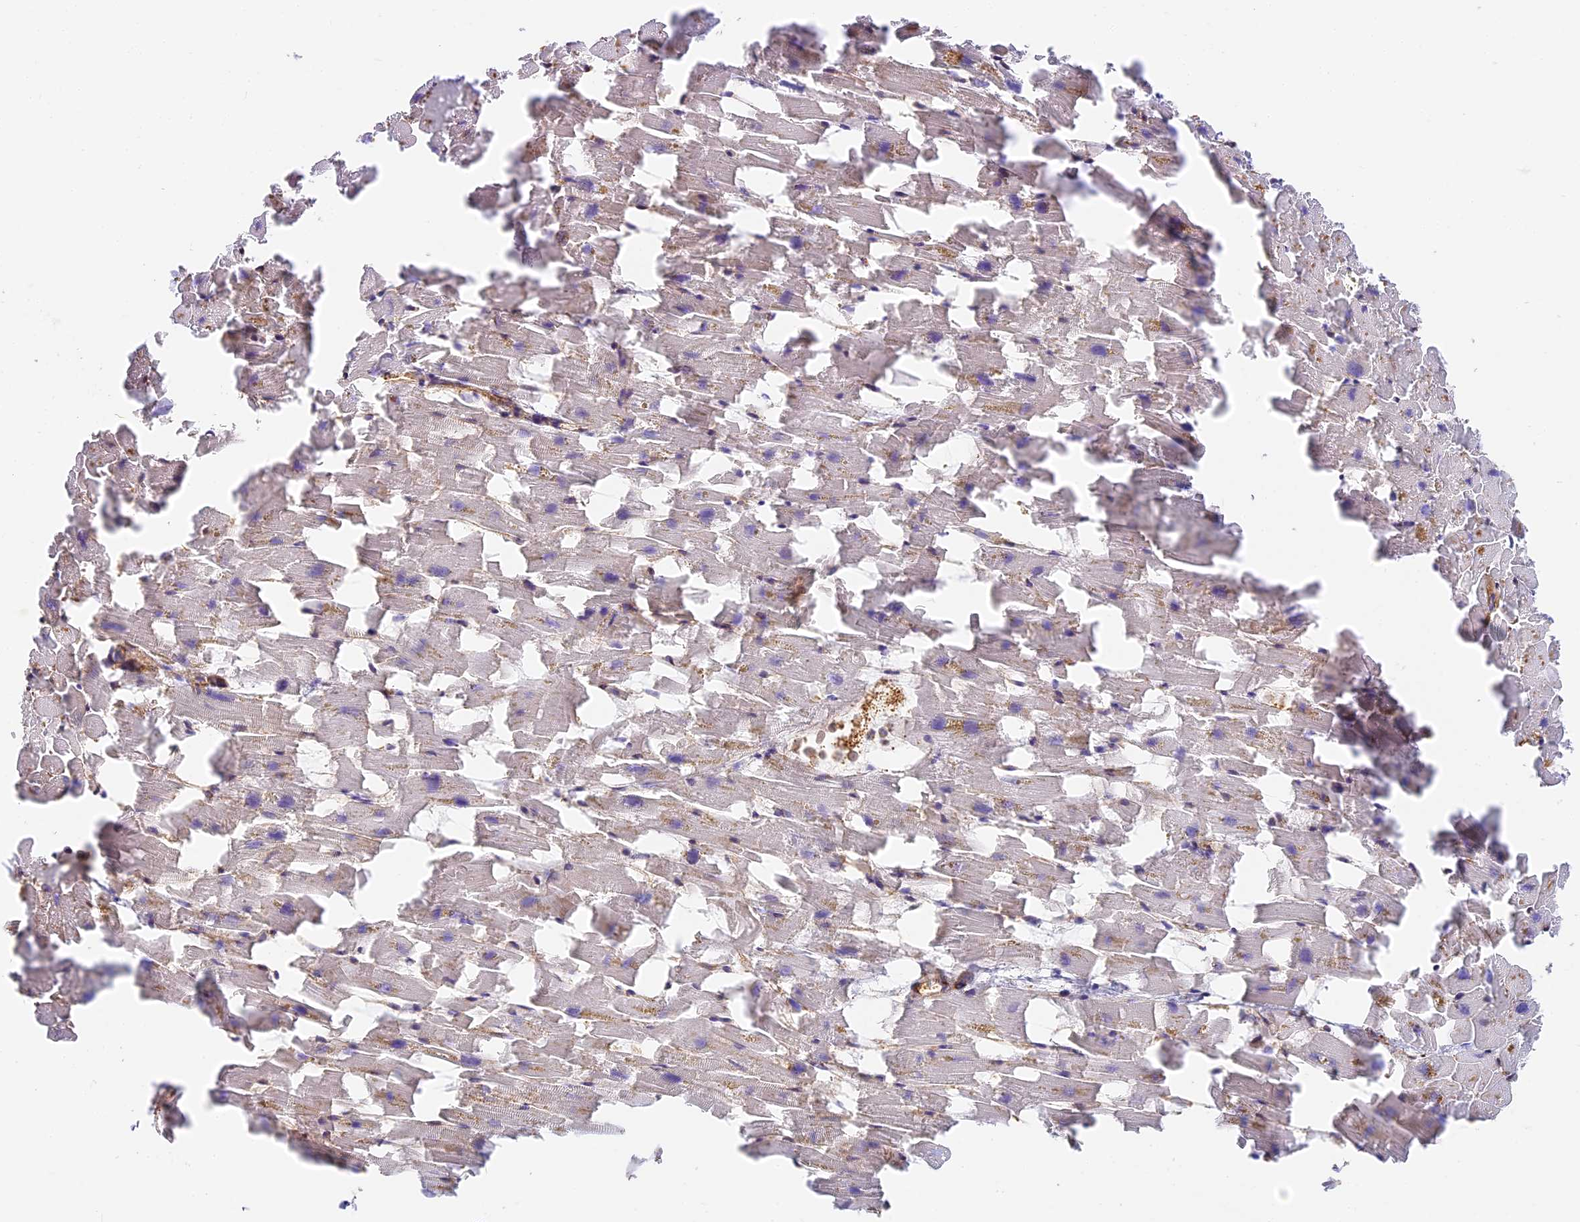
{"staining": {"intensity": "weak", "quantity": "<25%", "location": "cytoplasmic/membranous"}, "tissue": "heart muscle", "cell_type": "Cardiomyocytes", "image_type": "normal", "snomed": [{"axis": "morphology", "description": "Normal tissue, NOS"}, {"axis": "topography", "description": "Heart"}], "caption": "Cardiomyocytes are negative for protein expression in normal human heart muscle. (Stains: DAB immunohistochemistry with hematoxylin counter stain, Microscopy: brightfield microscopy at high magnification).", "gene": "VPS18", "patient": {"sex": "female", "age": 64}}